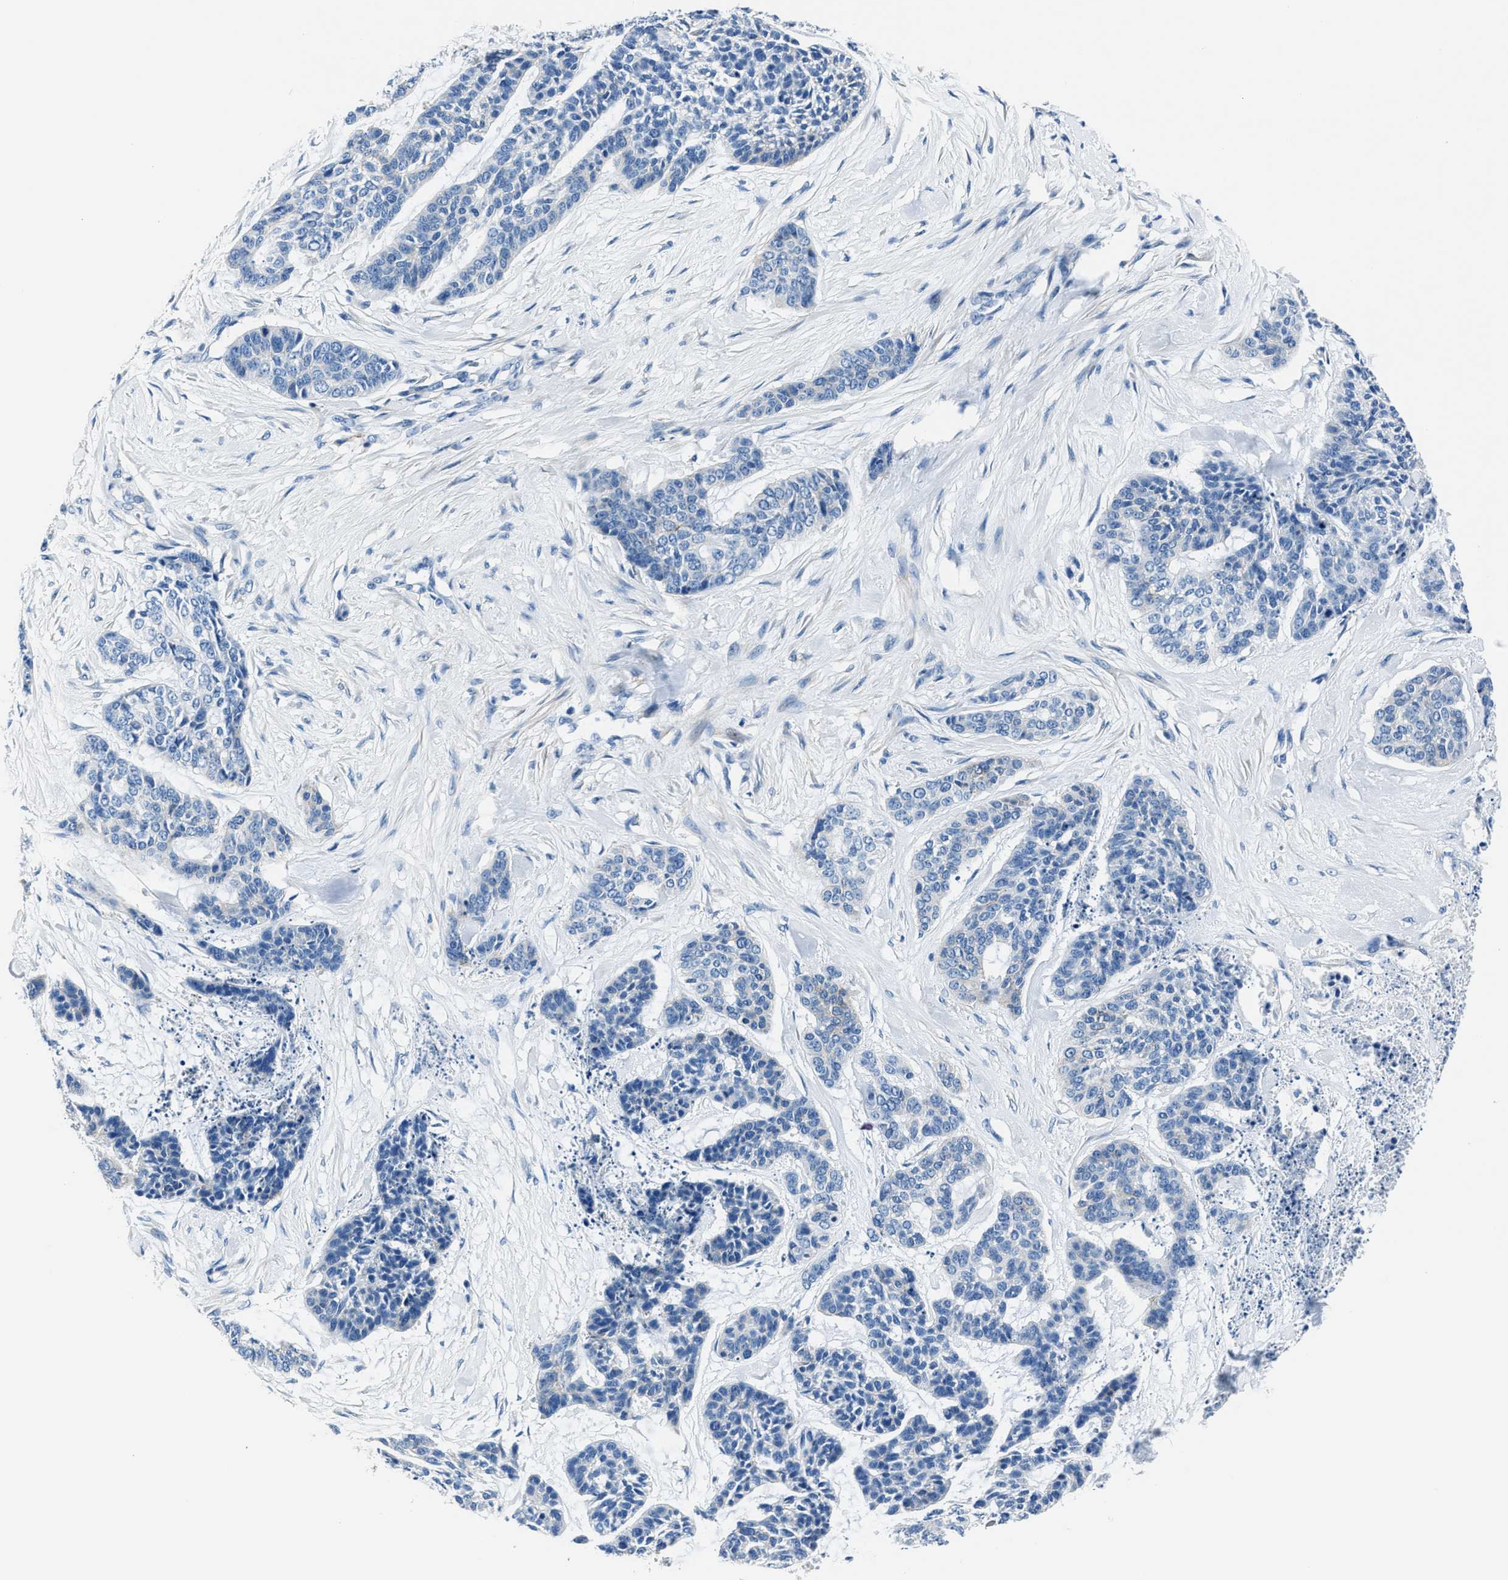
{"staining": {"intensity": "negative", "quantity": "none", "location": "none"}, "tissue": "skin cancer", "cell_type": "Tumor cells", "image_type": "cancer", "snomed": [{"axis": "morphology", "description": "Basal cell carcinoma"}, {"axis": "topography", "description": "Skin"}], "caption": "This image is of basal cell carcinoma (skin) stained with IHC to label a protein in brown with the nuclei are counter-stained blue. There is no staining in tumor cells. (DAB (3,3'-diaminobenzidine) immunohistochemistry (IHC), high magnification).", "gene": "LMO7", "patient": {"sex": "female", "age": 64}}